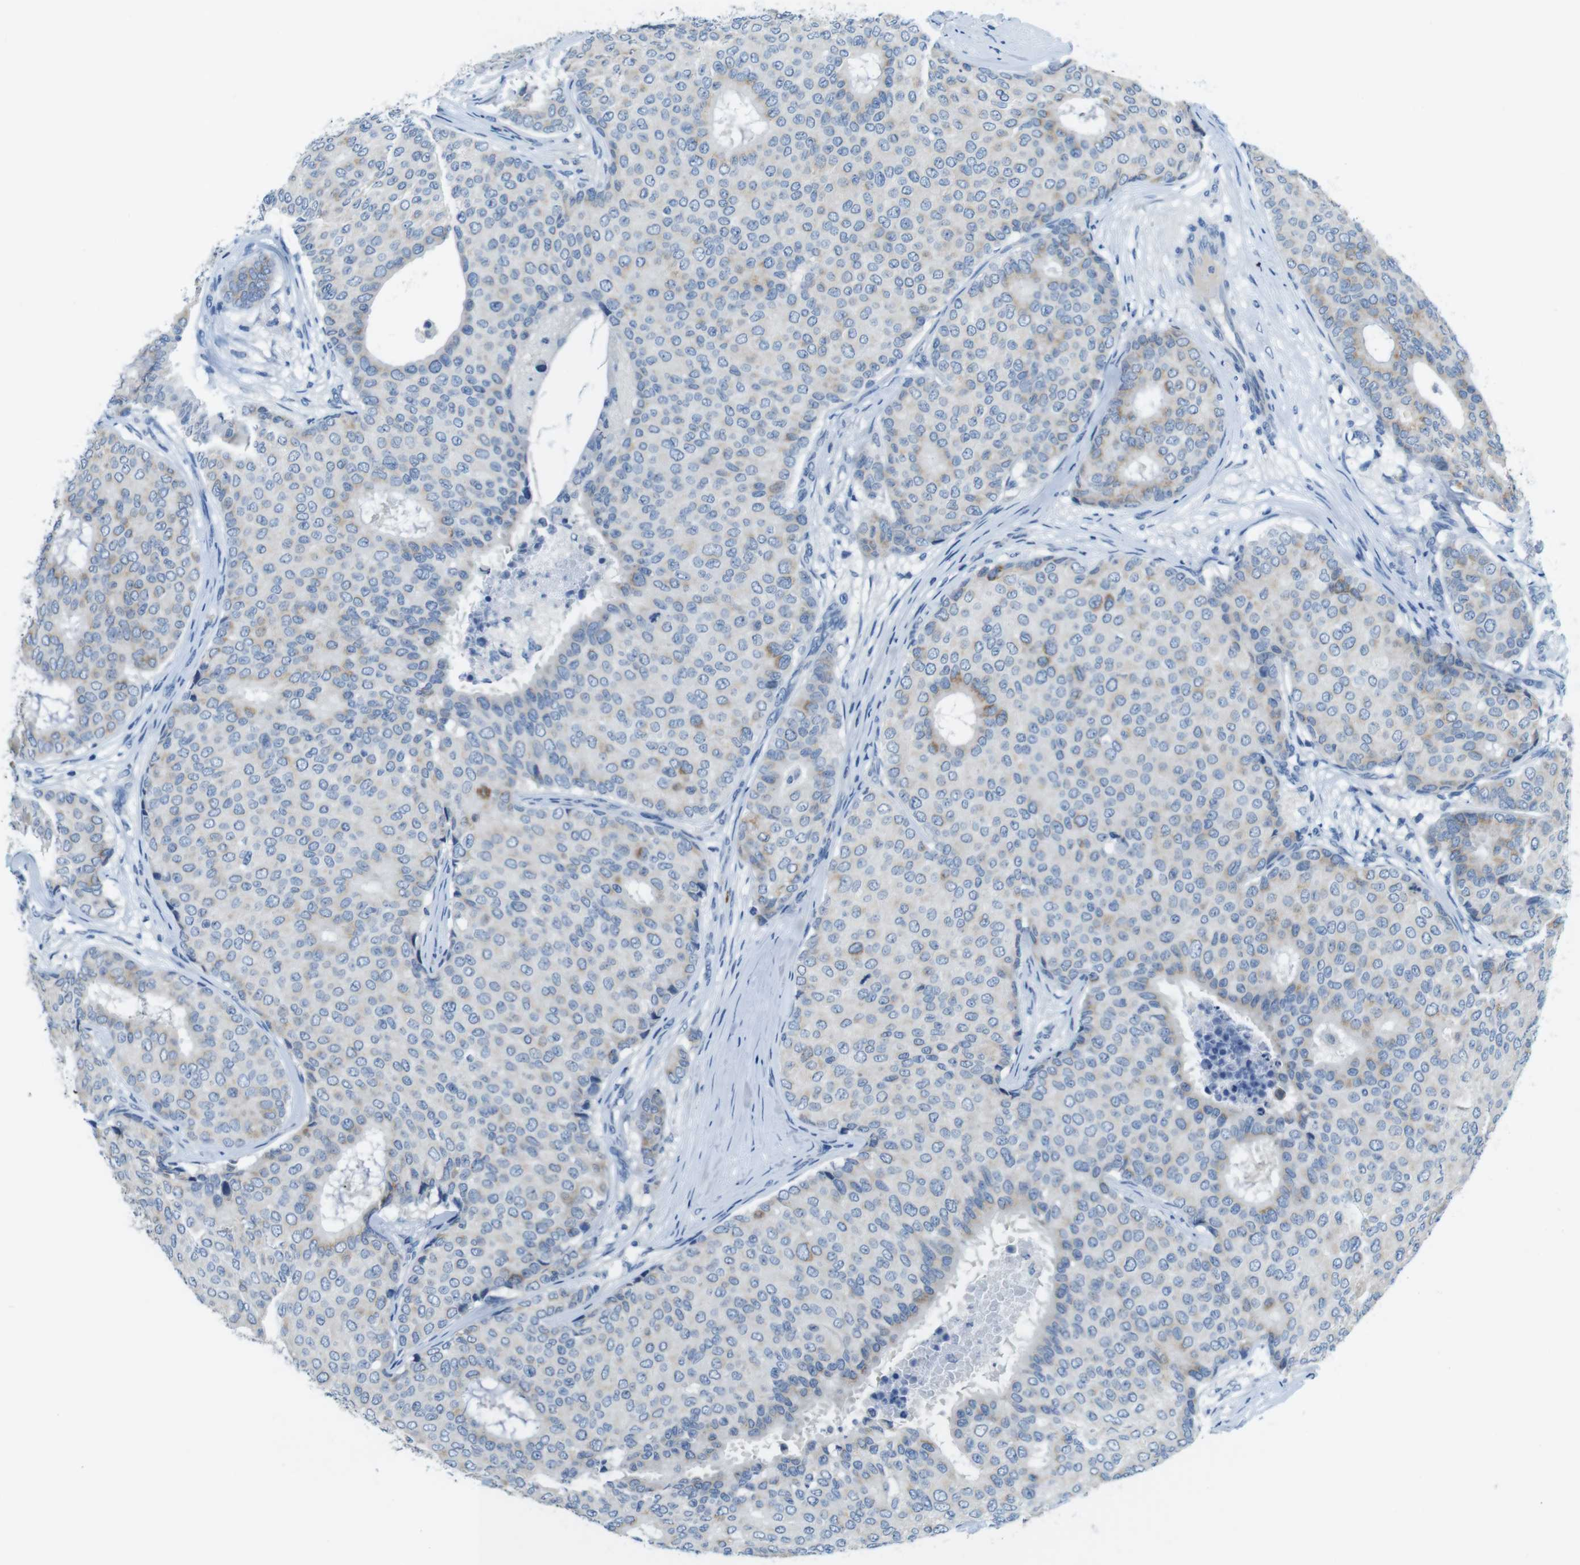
{"staining": {"intensity": "weak", "quantity": "<25%", "location": "cytoplasmic/membranous"}, "tissue": "breast cancer", "cell_type": "Tumor cells", "image_type": "cancer", "snomed": [{"axis": "morphology", "description": "Duct carcinoma"}, {"axis": "topography", "description": "Breast"}], "caption": "High power microscopy image of an immunohistochemistry (IHC) micrograph of breast intraductal carcinoma, revealing no significant expression in tumor cells. Brightfield microscopy of IHC stained with DAB (brown) and hematoxylin (blue), captured at high magnification.", "gene": "SLC35A3", "patient": {"sex": "female", "age": 75}}